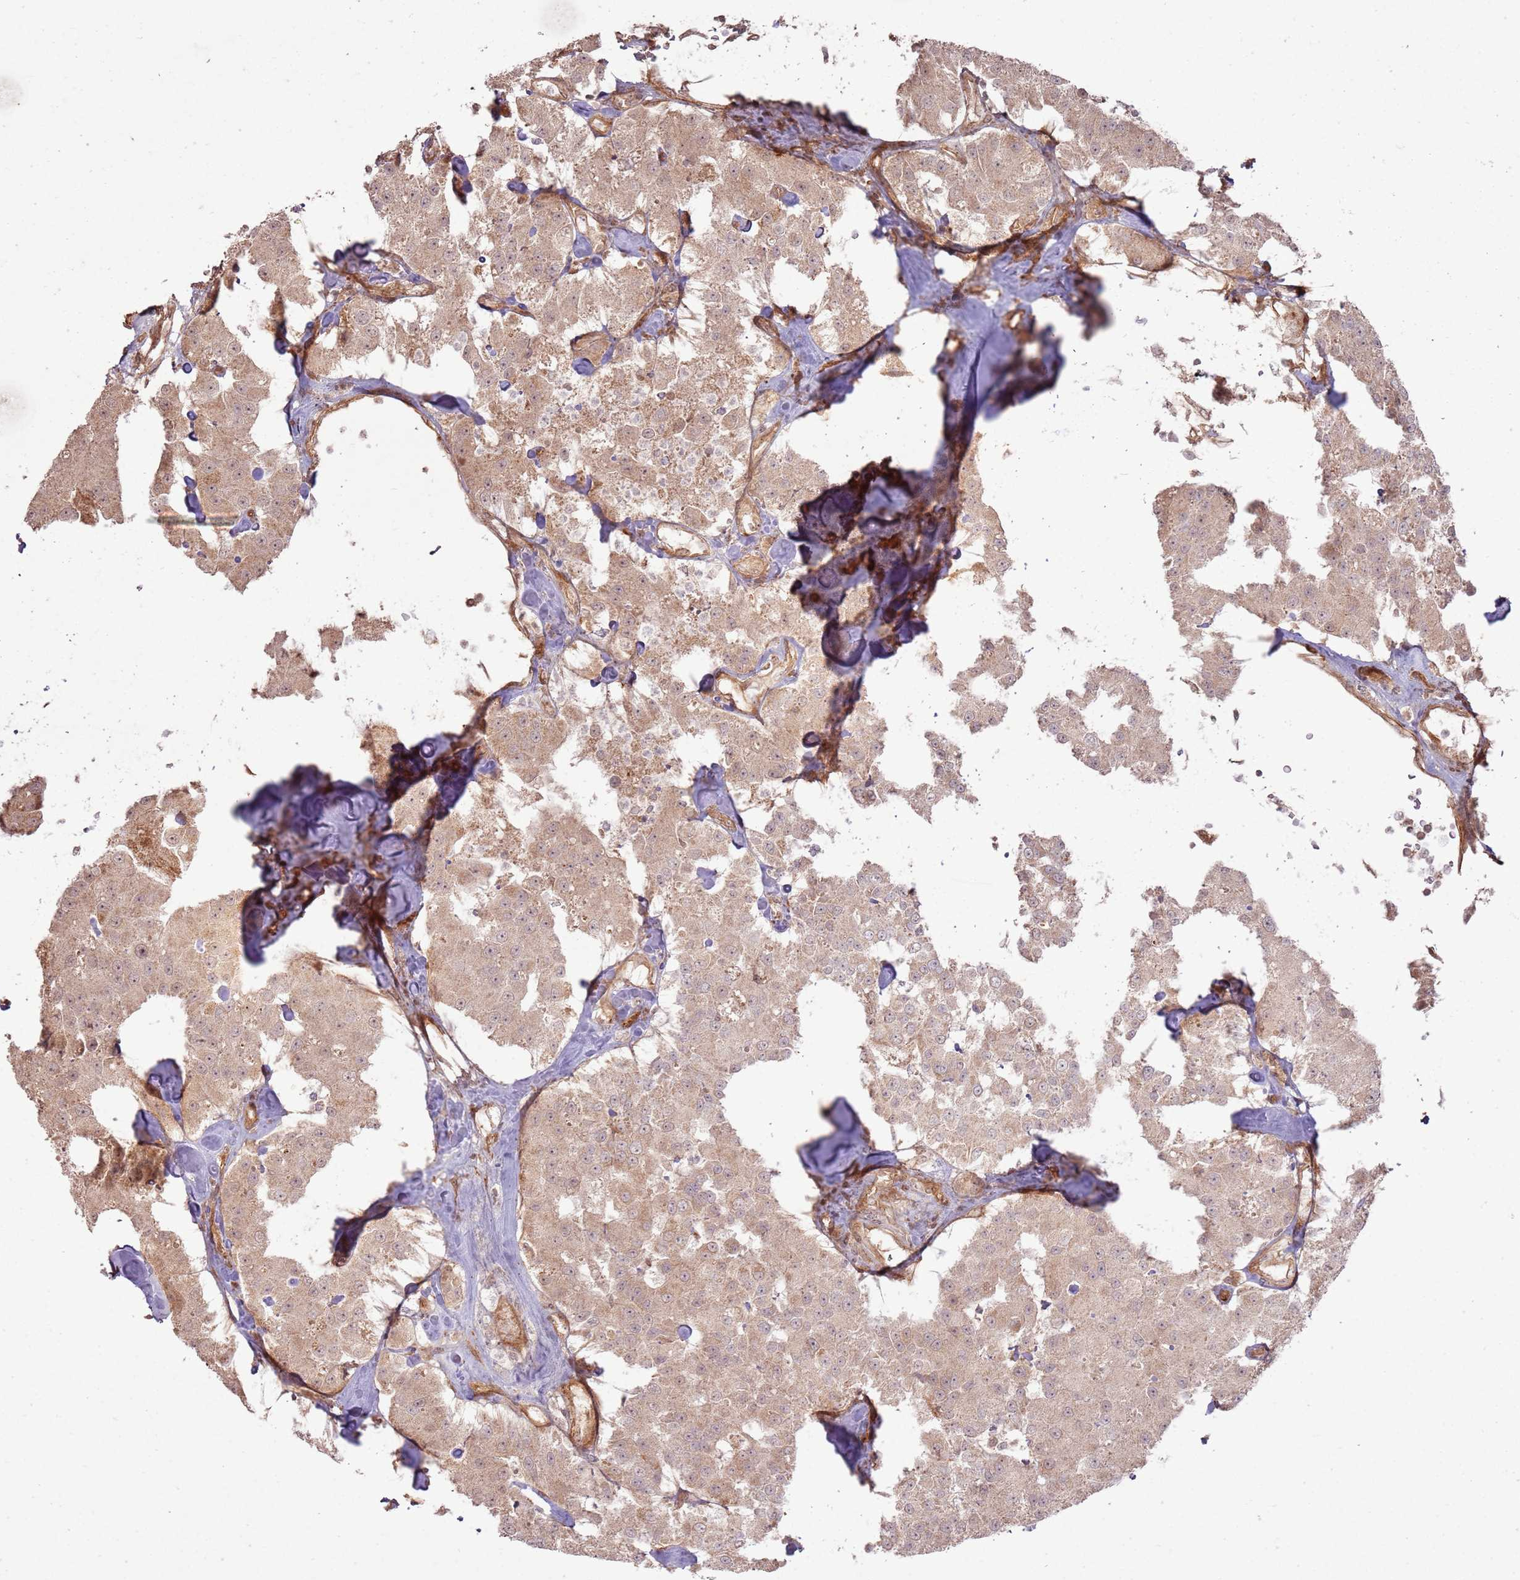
{"staining": {"intensity": "moderate", "quantity": ">75%", "location": "cytoplasmic/membranous,nuclear"}, "tissue": "carcinoid", "cell_type": "Tumor cells", "image_type": "cancer", "snomed": [{"axis": "morphology", "description": "Carcinoid, malignant, NOS"}, {"axis": "topography", "description": "Pancreas"}], "caption": "IHC (DAB) staining of human malignant carcinoid shows moderate cytoplasmic/membranous and nuclear protein expression in approximately >75% of tumor cells.", "gene": "ZNF623", "patient": {"sex": "male", "age": 41}}